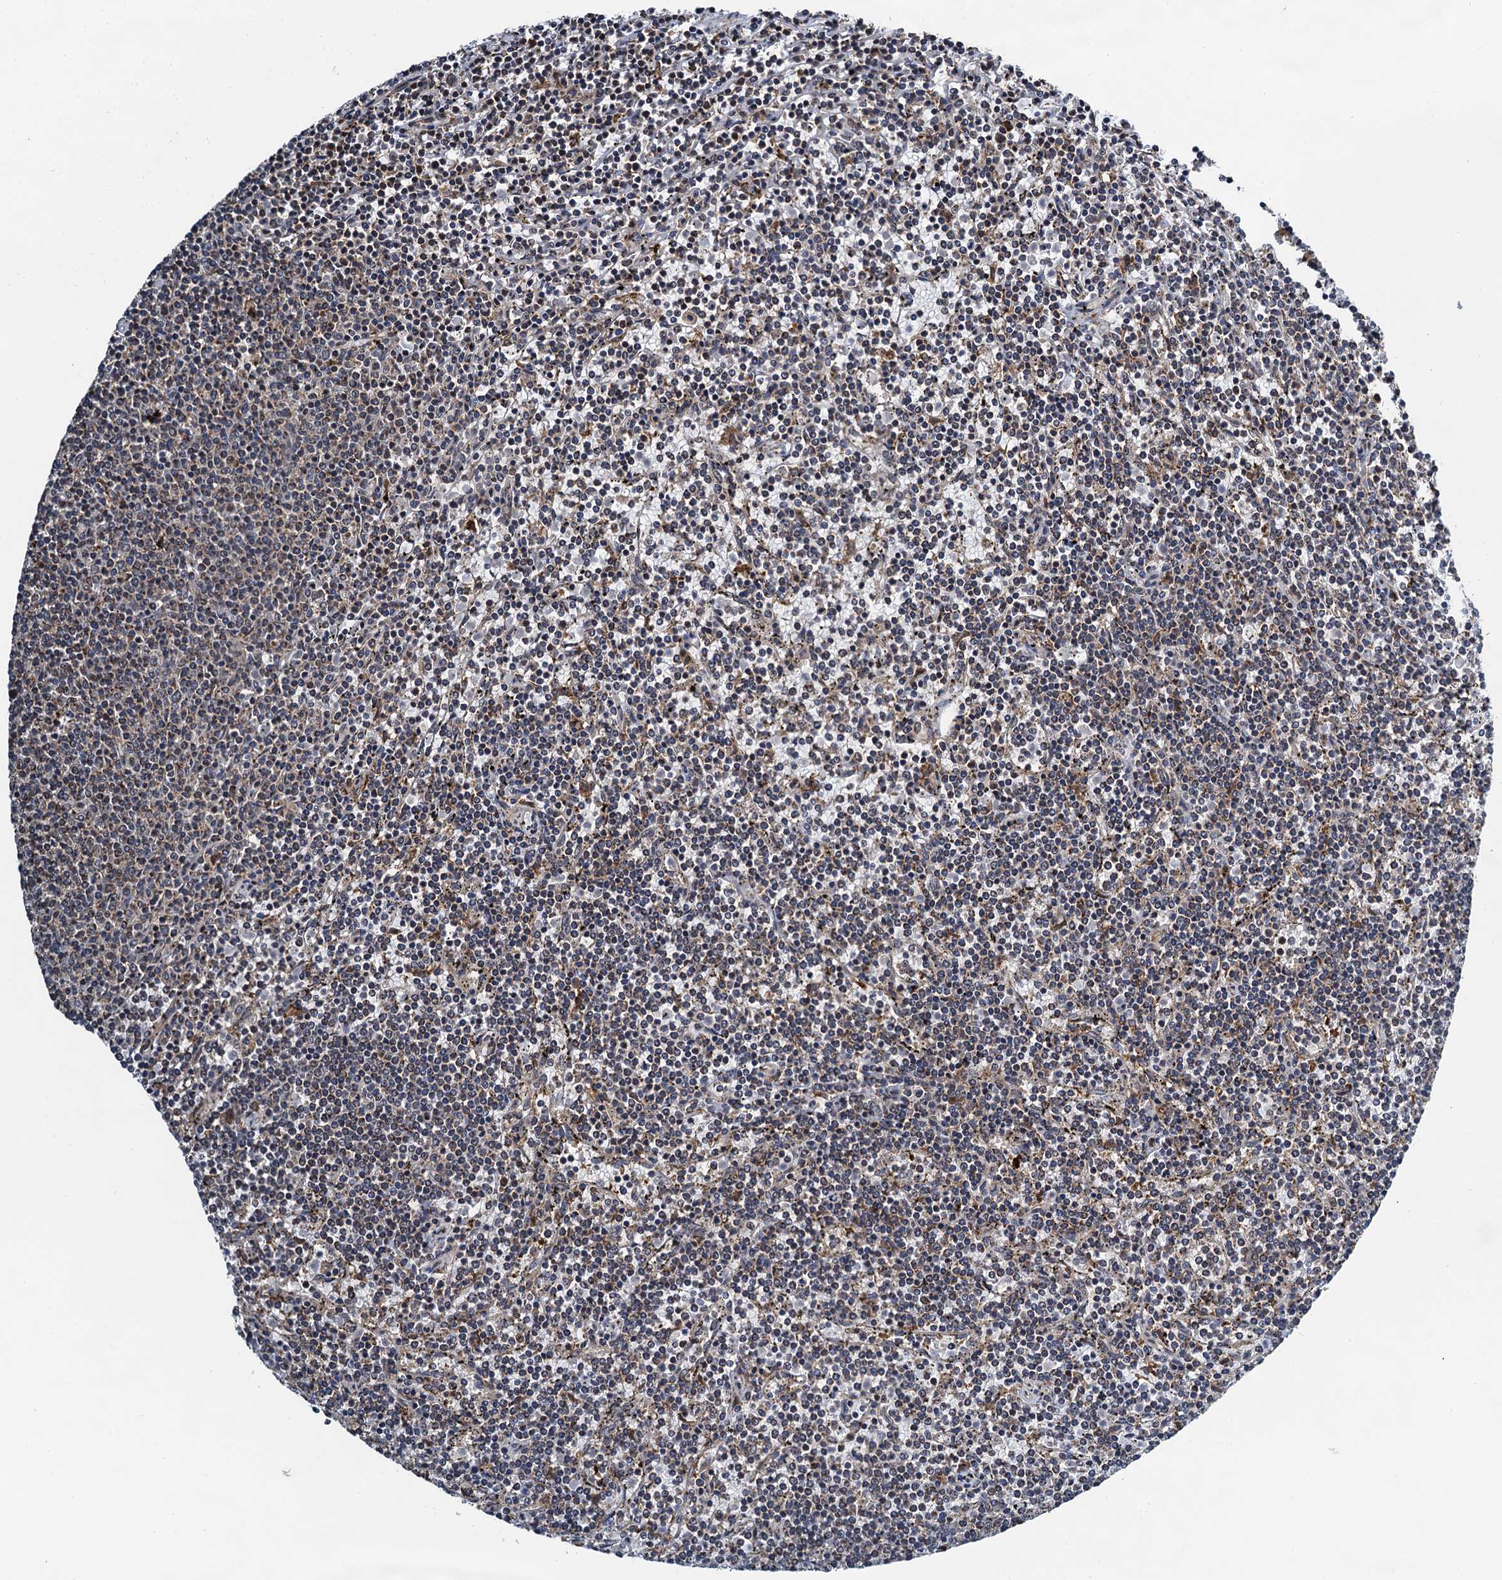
{"staining": {"intensity": "negative", "quantity": "none", "location": "none"}, "tissue": "lymphoma", "cell_type": "Tumor cells", "image_type": "cancer", "snomed": [{"axis": "morphology", "description": "Malignant lymphoma, non-Hodgkin's type, Low grade"}, {"axis": "topography", "description": "Spleen"}], "caption": "This is an IHC histopathology image of lymphoma. There is no expression in tumor cells.", "gene": "CMPK2", "patient": {"sex": "female", "age": 50}}